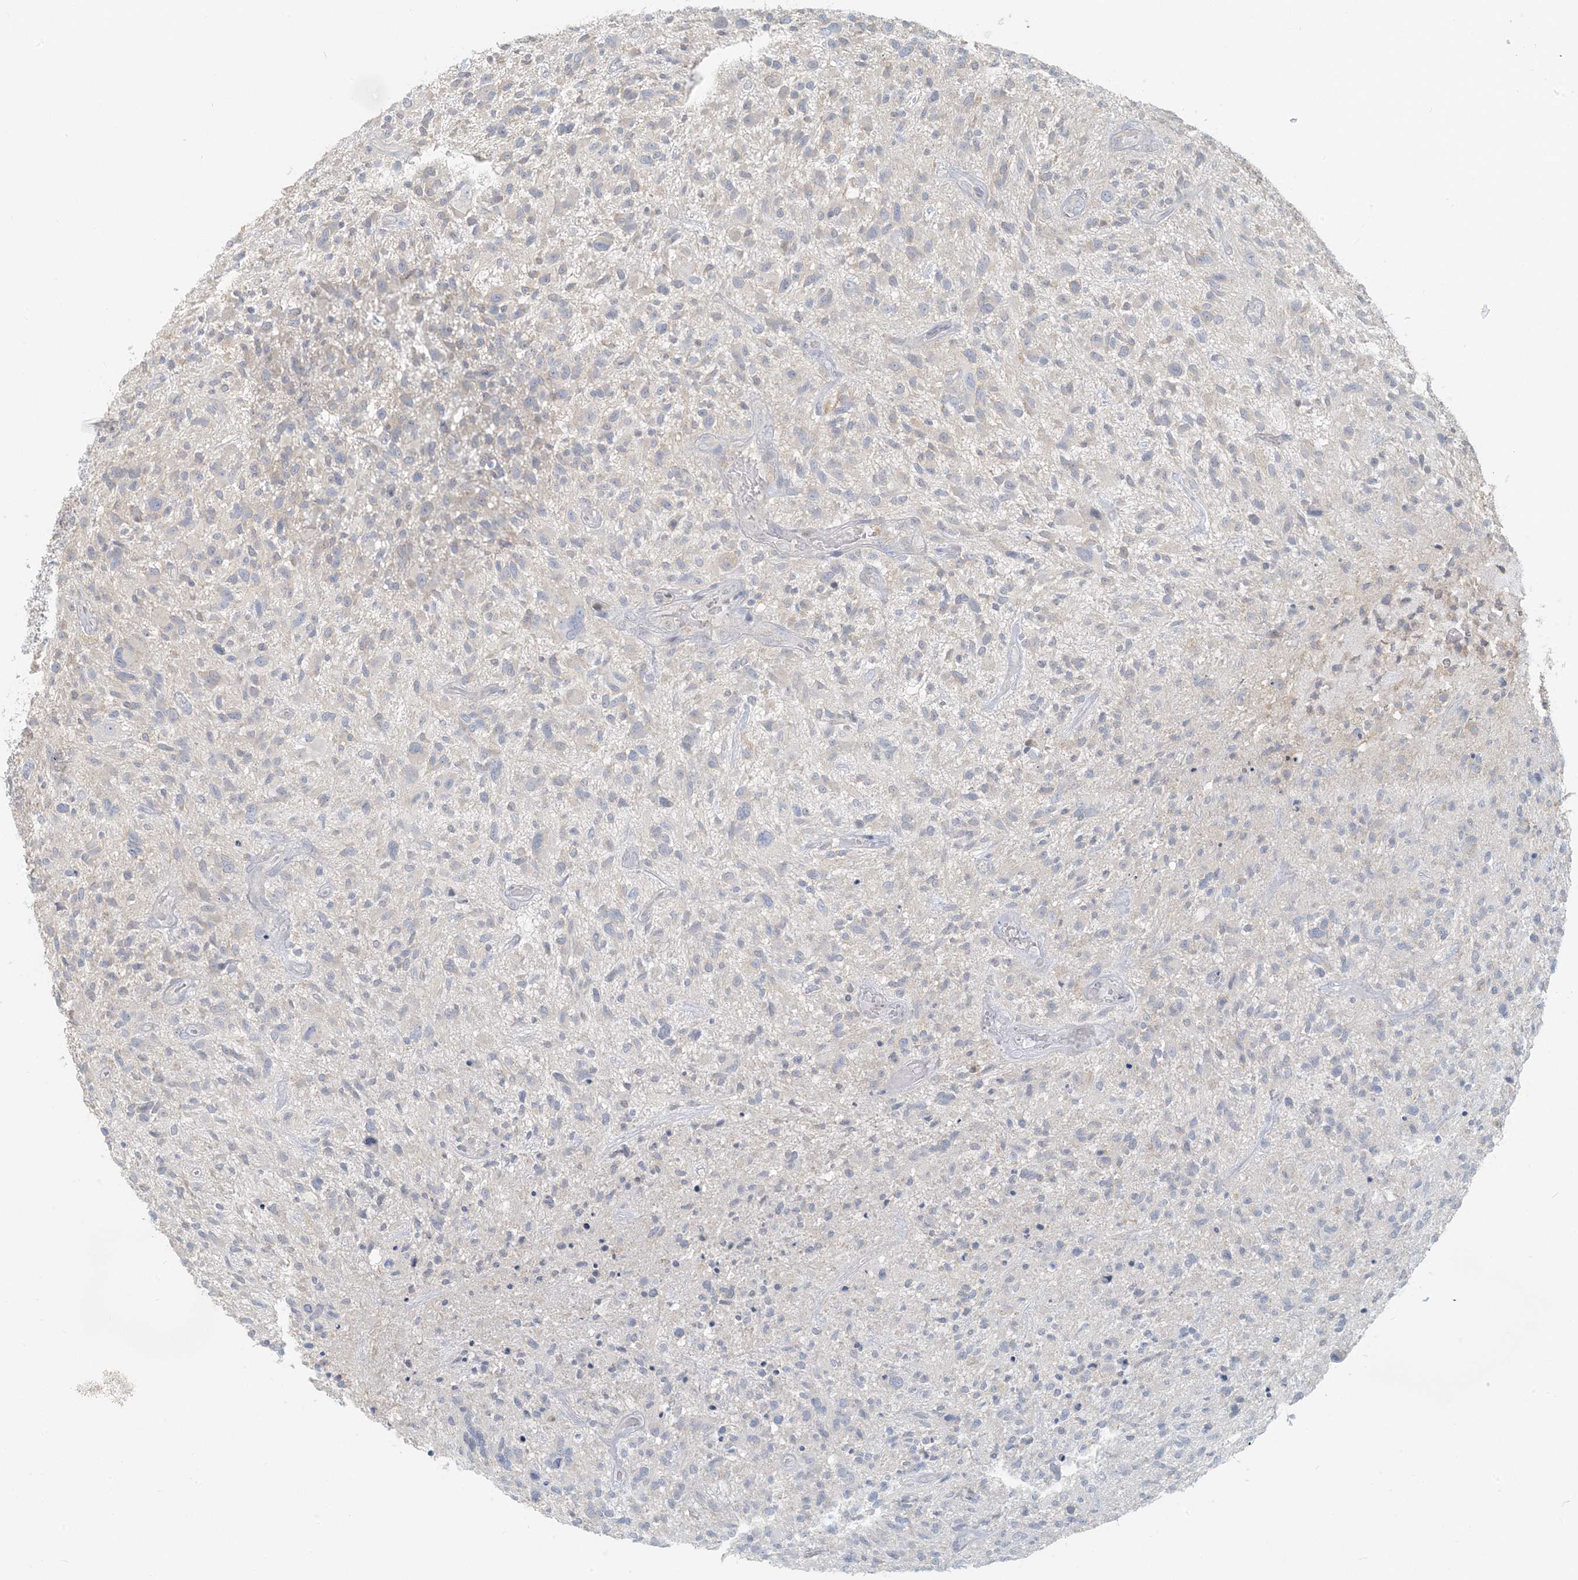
{"staining": {"intensity": "negative", "quantity": "none", "location": "none"}, "tissue": "glioma", "cell_type": "Tumor cells", "image_type": "cancer", "snomed": [{"axis": "morphology", "description": "Glioma, malignant, High grade"}, {"axis": "topography", "description": "Brain"}], "caption": "Tumor cells show no significant expression in high-grade glioma (malignant).", "gene": "HACL1", "patient": {"sex": "male", "age": 47}}